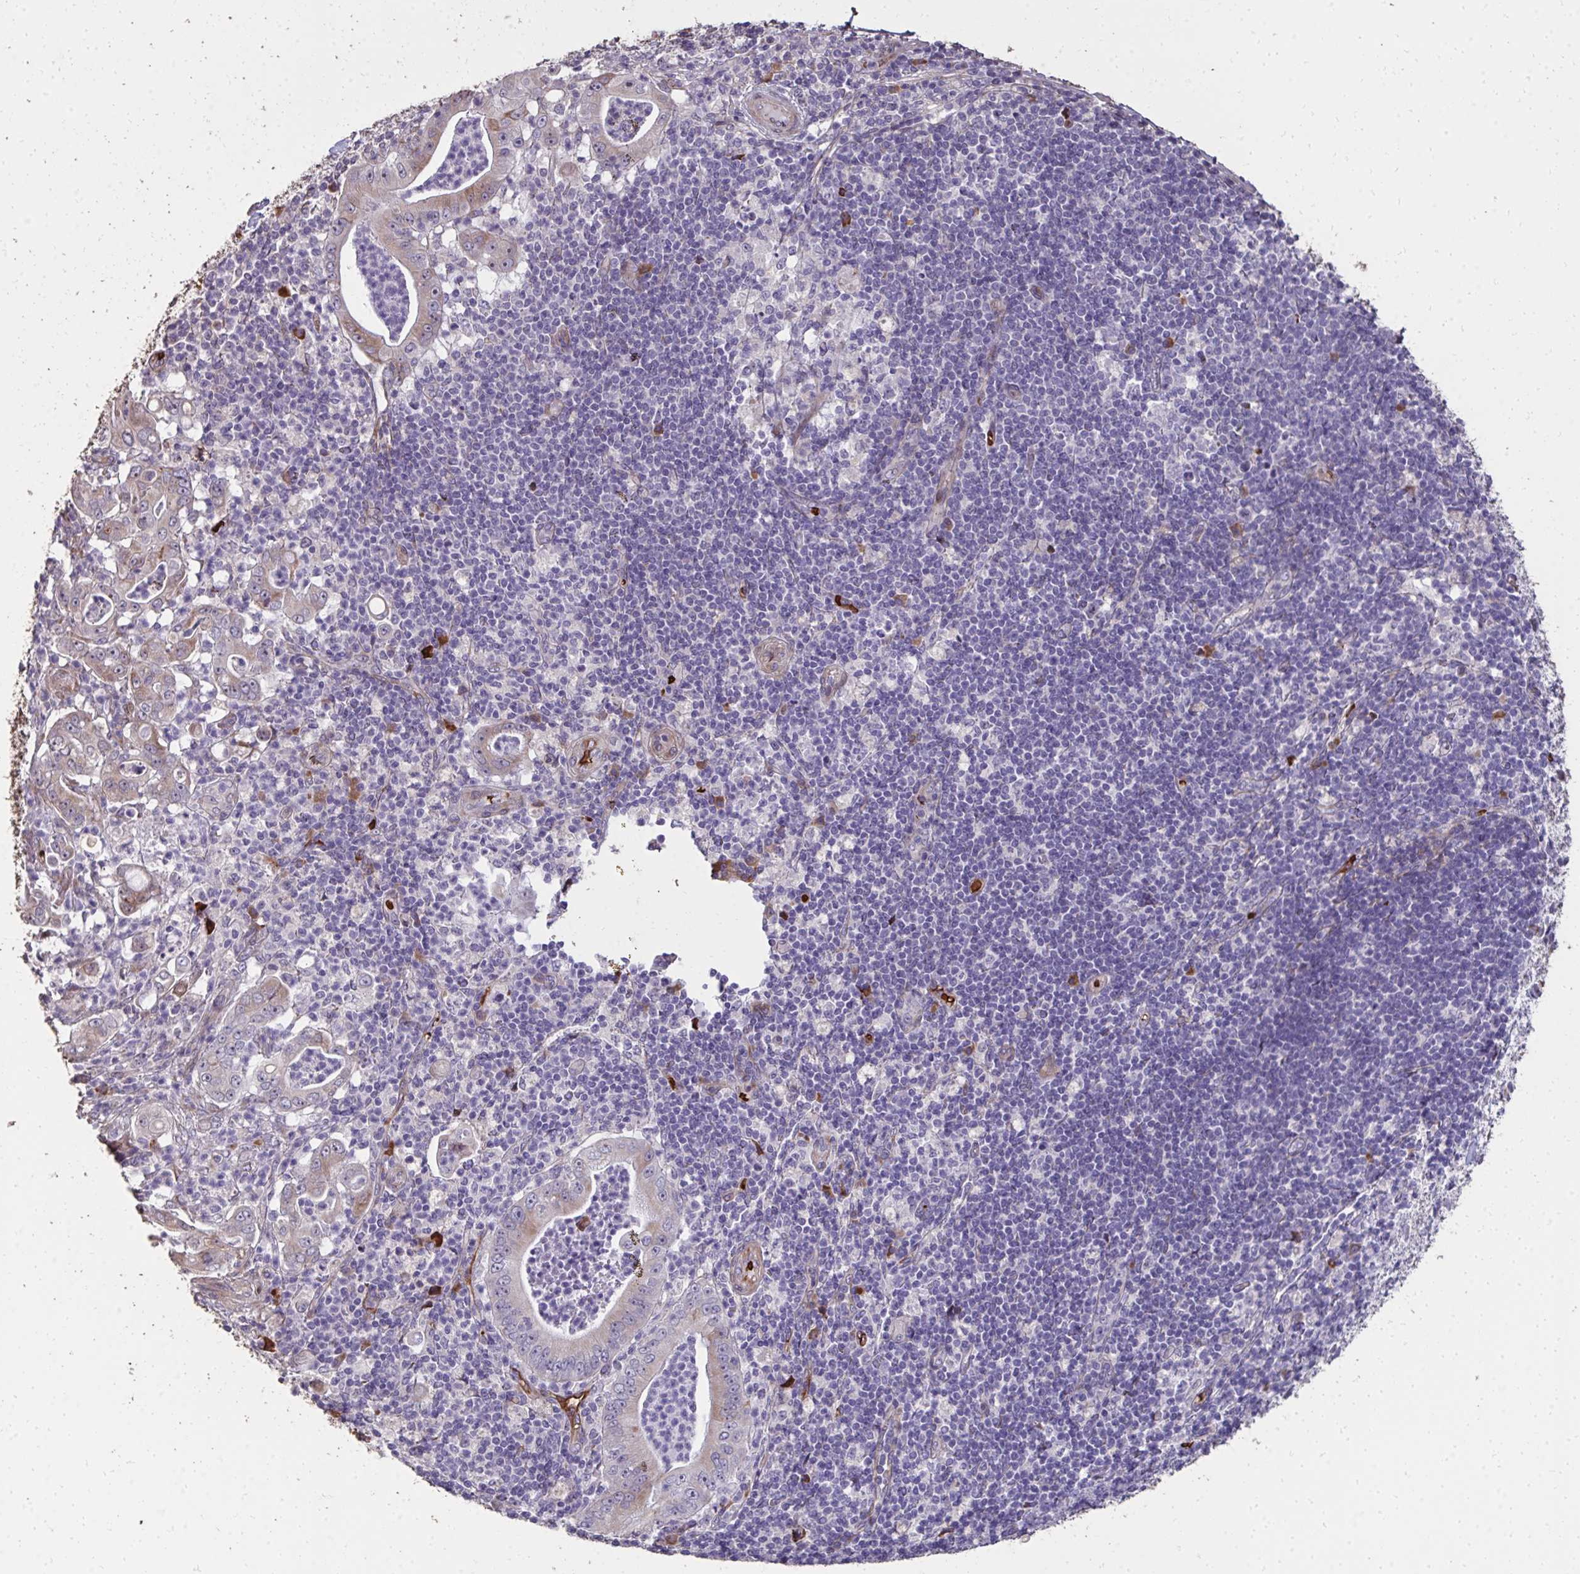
{"staining": {"intensity": "weak", "quantity": "<25%", "location": "cytoplasmic/membranous"}, "tissue": "pancreatic cancer", "cell_type": "Tumor cells", "image_type": "cancer", "snomed": [{"axis": "morphology", "description": "Adenocarcinoma, NOS"}, {"axis": "topography", "description": "Pancreas"}], "caption": "The photomicrograph demonstrates no significant positivity in tumor cells of pancreatic cancer.", "gene": "FIBCD1", "patient": {"sex": "male", "age": 71}}